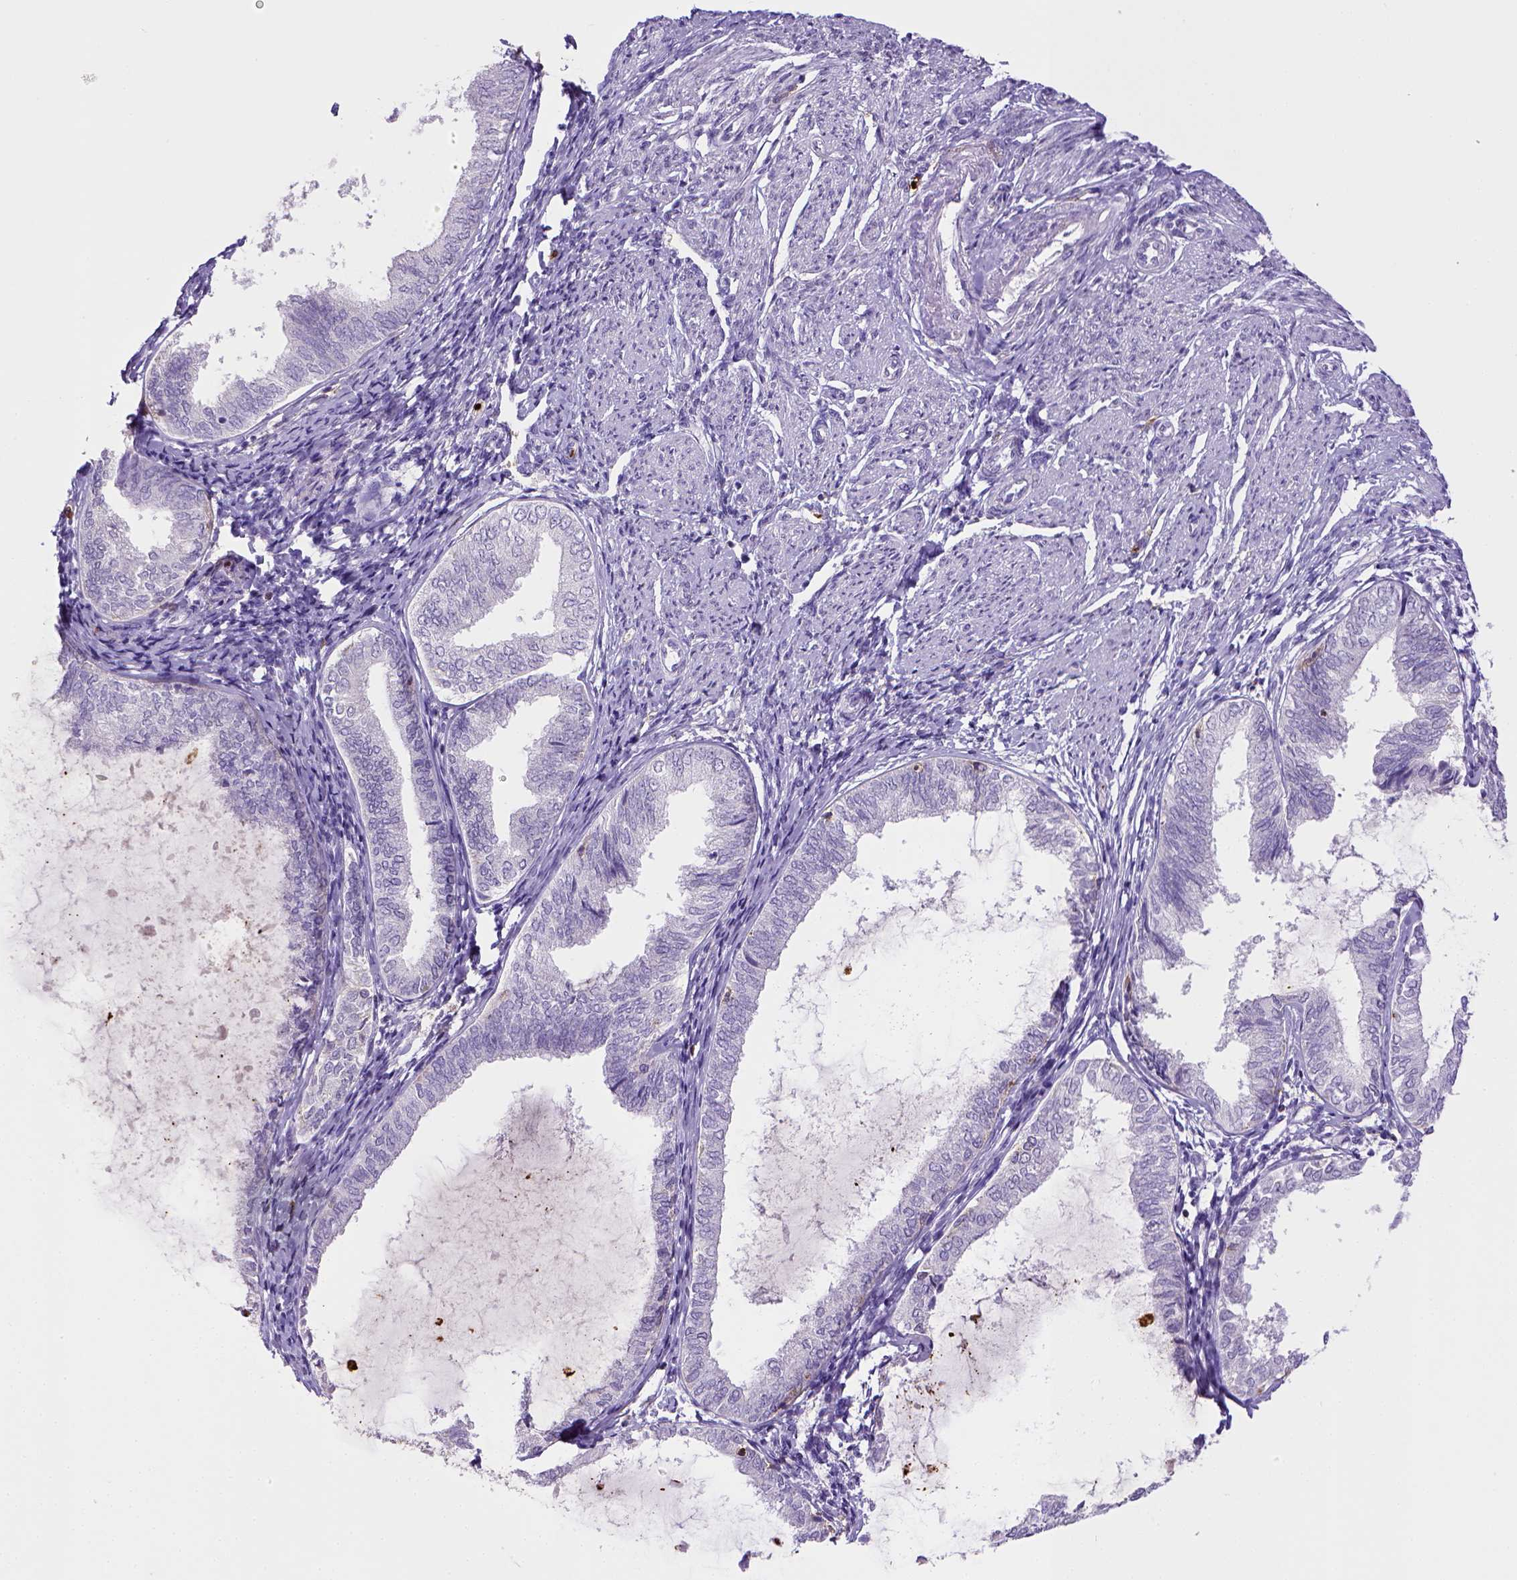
{"staining": {"intensity": "negative", "quantity": "none", "location": "none"}, "tissue": "endometrial cancer", "cell_type": "Tumor cells", "image_type": "cancer", "snomed": [{"axis": "morphology", "description": "Adenocarcinoma, NOS"}, {"axis": "topography", "description": "Endometrium"}], "caption": "DAB immunohistochemical staining of endometrial adenocarcinoma shows no significant positivity in tumor cells.", "gene": "ITGAM", "patient": {"sex": "female", "age": 68}}